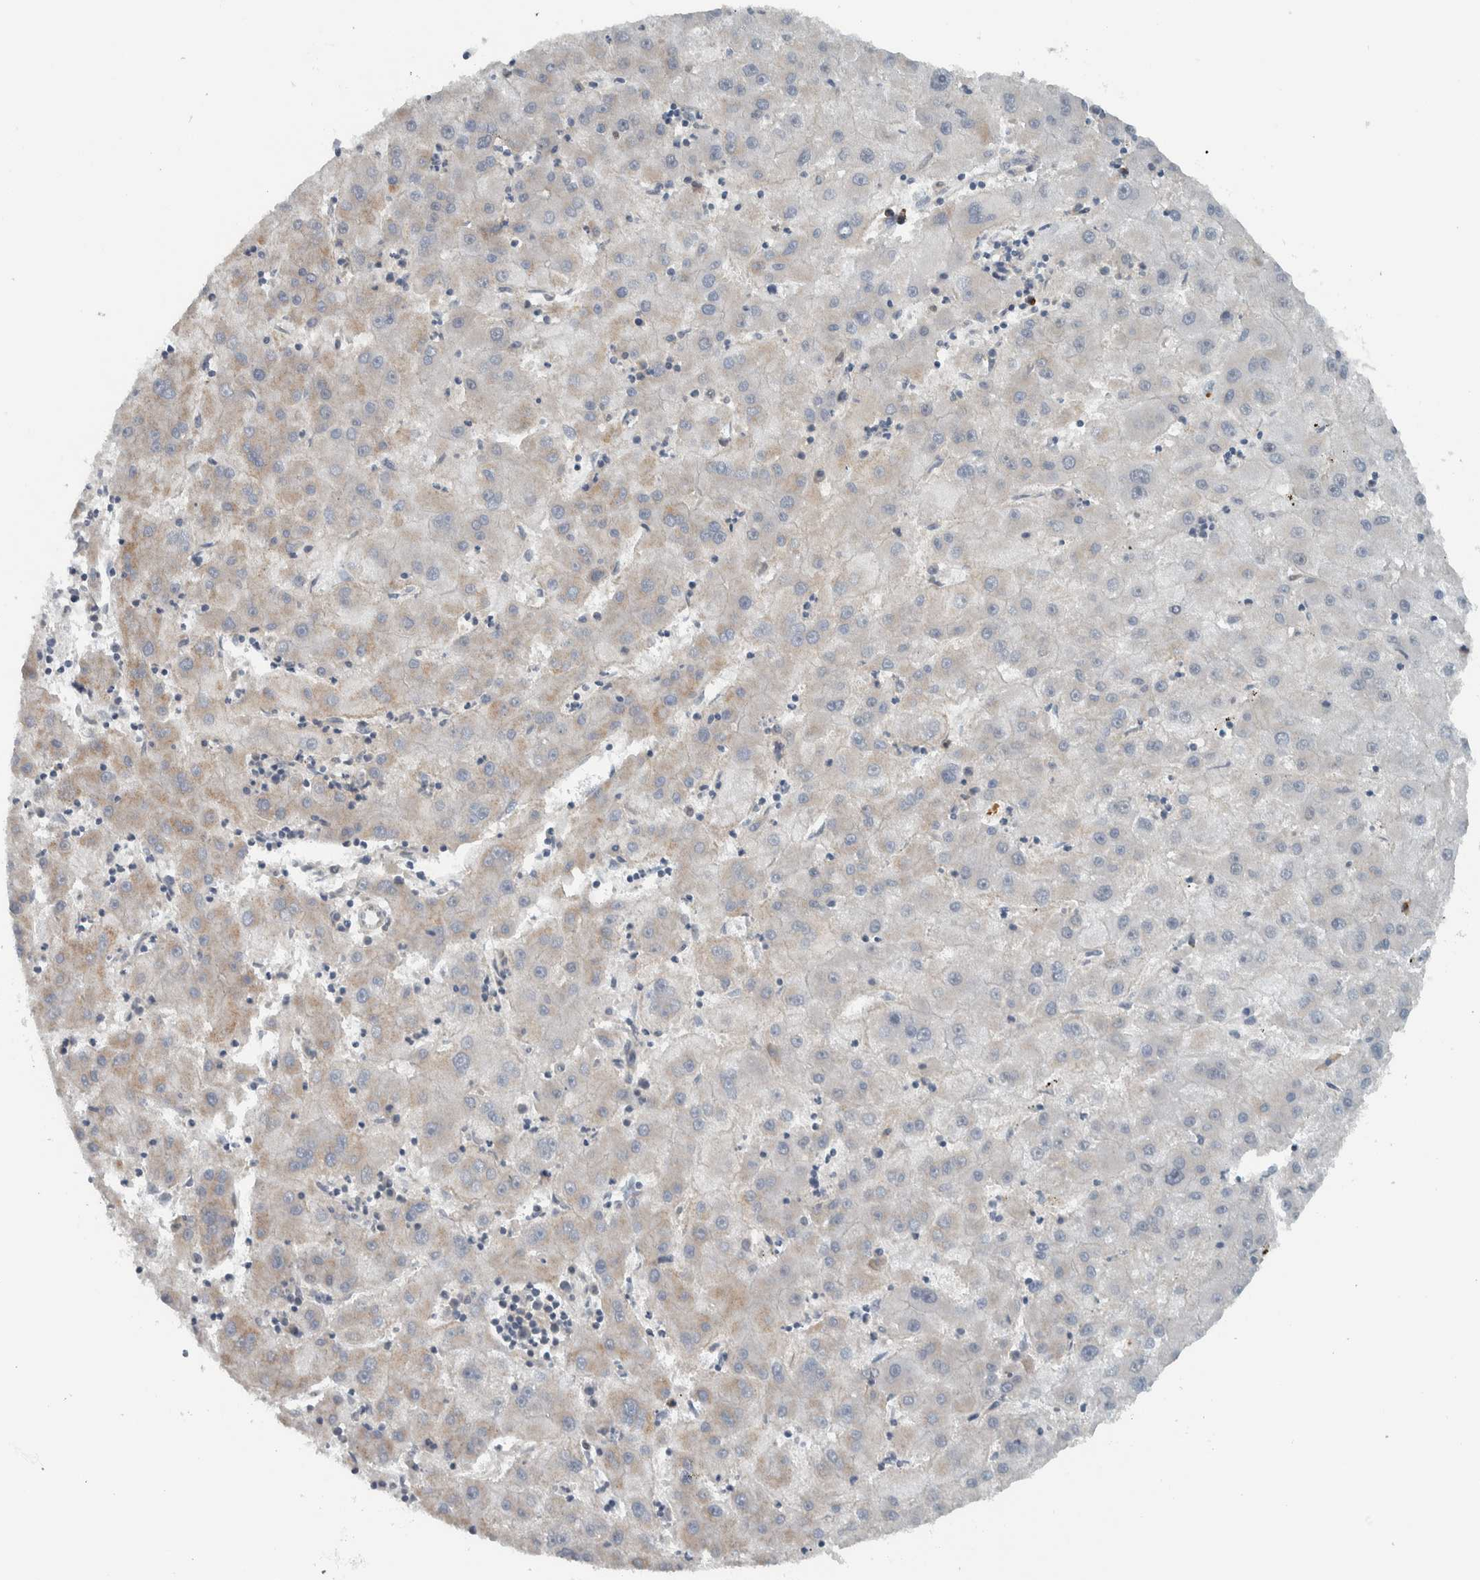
{"staining": {"intensity": "weak", "quantity": "<25%", "location": "cytoplasmic/membranous"}, "tissue": "liver cancer", "cell_type": "Tumor cells", "image_type": "cancer", "snomed": [{"axis": "morphology", "description": "Carcinoma, Hepatocellular, NOS"}, {"axis": "topography", "description": "Liver"}], "caption": "The micrograph reveals no significant positivity in tumor cells of liver cancer (hepatocellular carcinoma).", "gene": "ADPRM", "patient": {"sex": "male", "age": 72}}